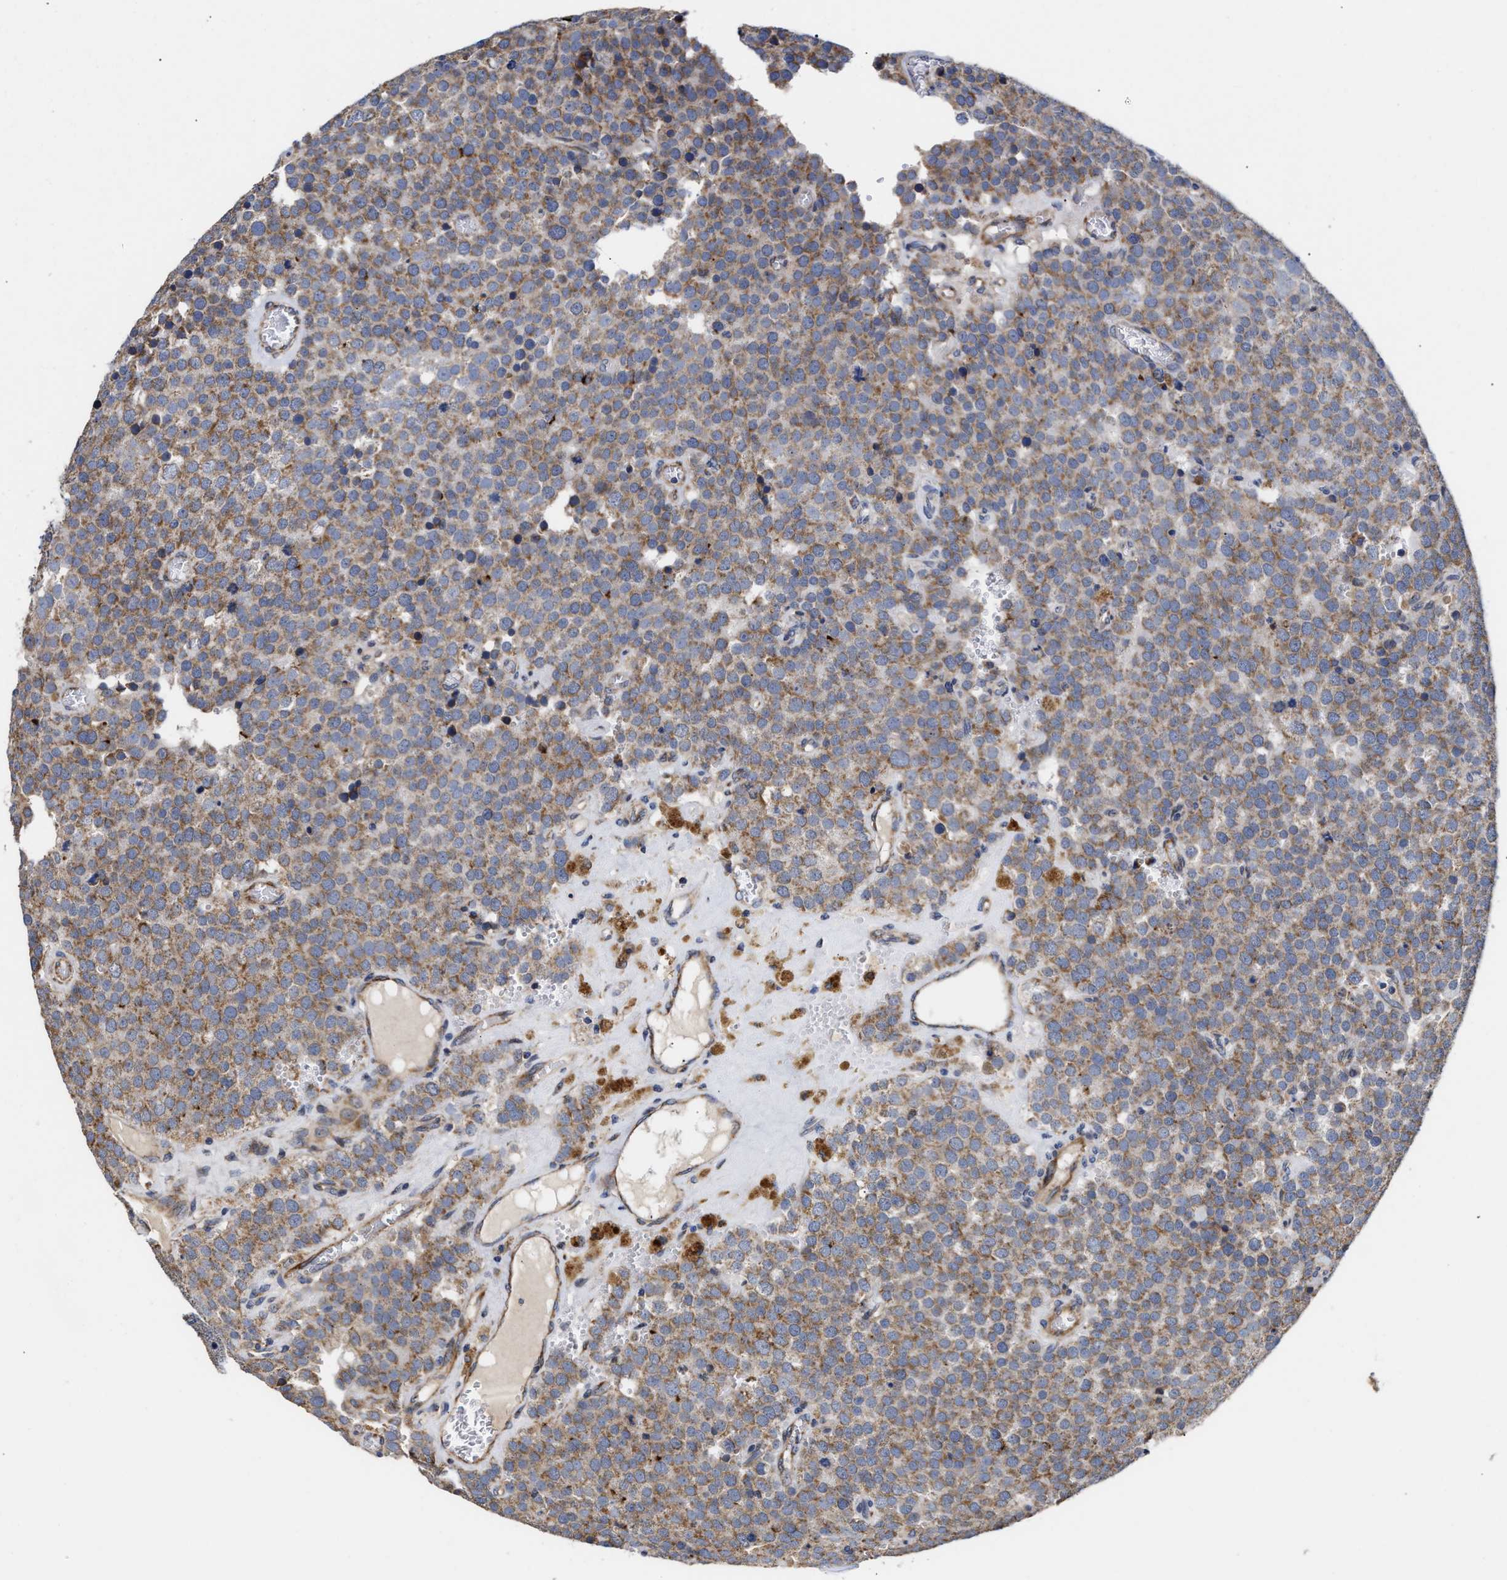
{"staining": {"intensity": "moderate", "quantity": ">75%", "location": "cytoplasmic/membranous"}, "tissue": "testis cancer", "cell_type": "Tumor cells", "image_type": "cancer", "snomed": [{"axis": "morphology", "description": "Normal tissue, NOS"}, {"axis": "morphology", "description": "Seminoma, NOS"}, {"axis": "topography", "description": "Testis"}], "caption": "A high-resolution micrograph shows immunohistochemistry (IHC) staining of testis seminoma, which exhibits moderate cytoplasmic/membranous staining in about >75% of tumor cells. Ihc stains the protein of interest in brown and the nuclei are stained blue.", "gene": "MALSU1", "patient": {"sex": "male", "age": 71}}